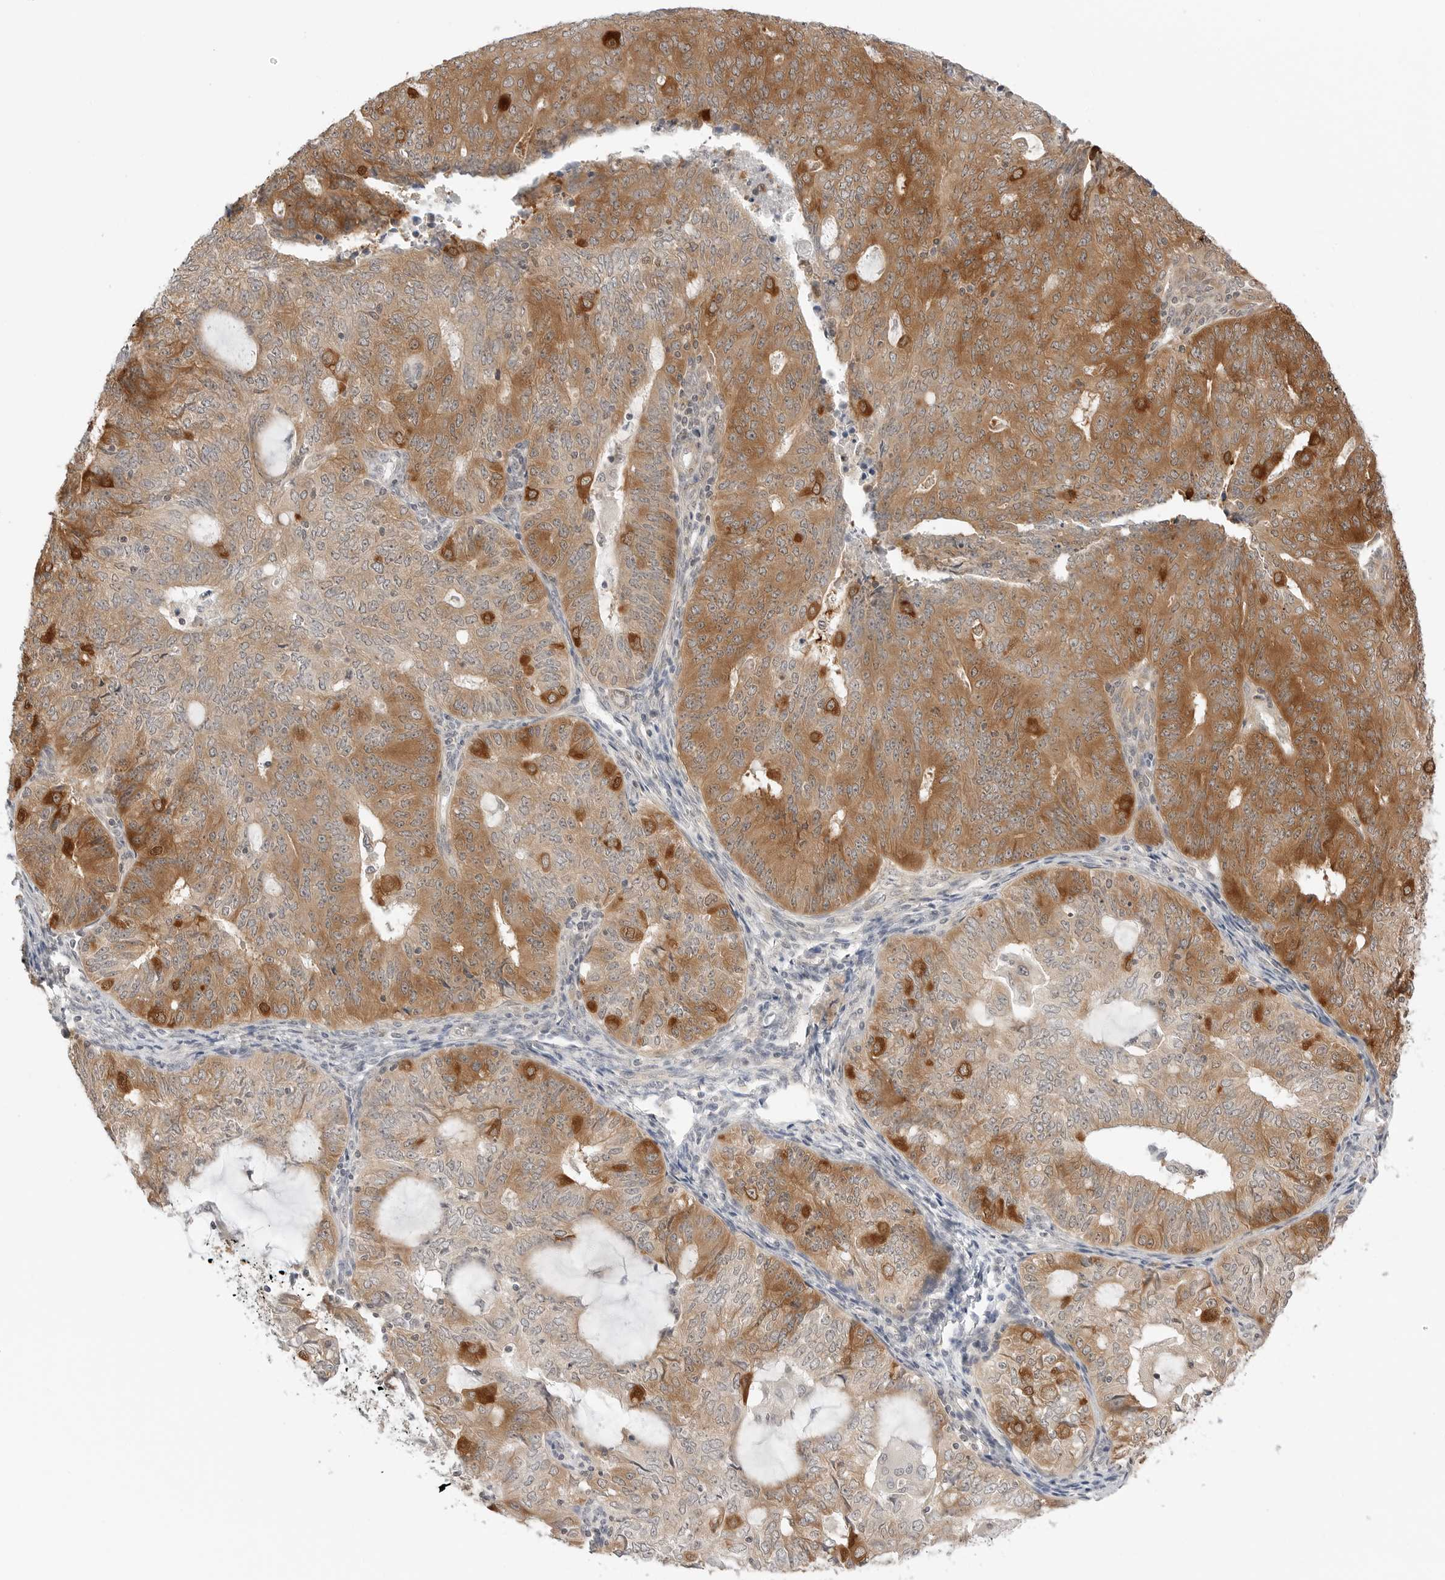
{"staining": {"intensity": "strong", "quantity": "25%-75%", "location": "cytoplasmic/membranous"}, "tissue": "endometrial cancer", "cell_type": "Tumor cells", "image_type": "cancer", "snomed": [{"axis": "morphology", "description": "Adenocarcinoma, NOS"}, {"axis": "topography", "description": "Endometrium"}], "caption": "This micrograph reveals adenocarcinoma (endometrial) stained with IHC to label a protein in brown. The cytoplasmic/membranous of tumor cells show strong positivity for the protein. Nuclei are counter-stained blue.", "gene": "NUDC", "patient": {"sex": "female", "age": 32}}